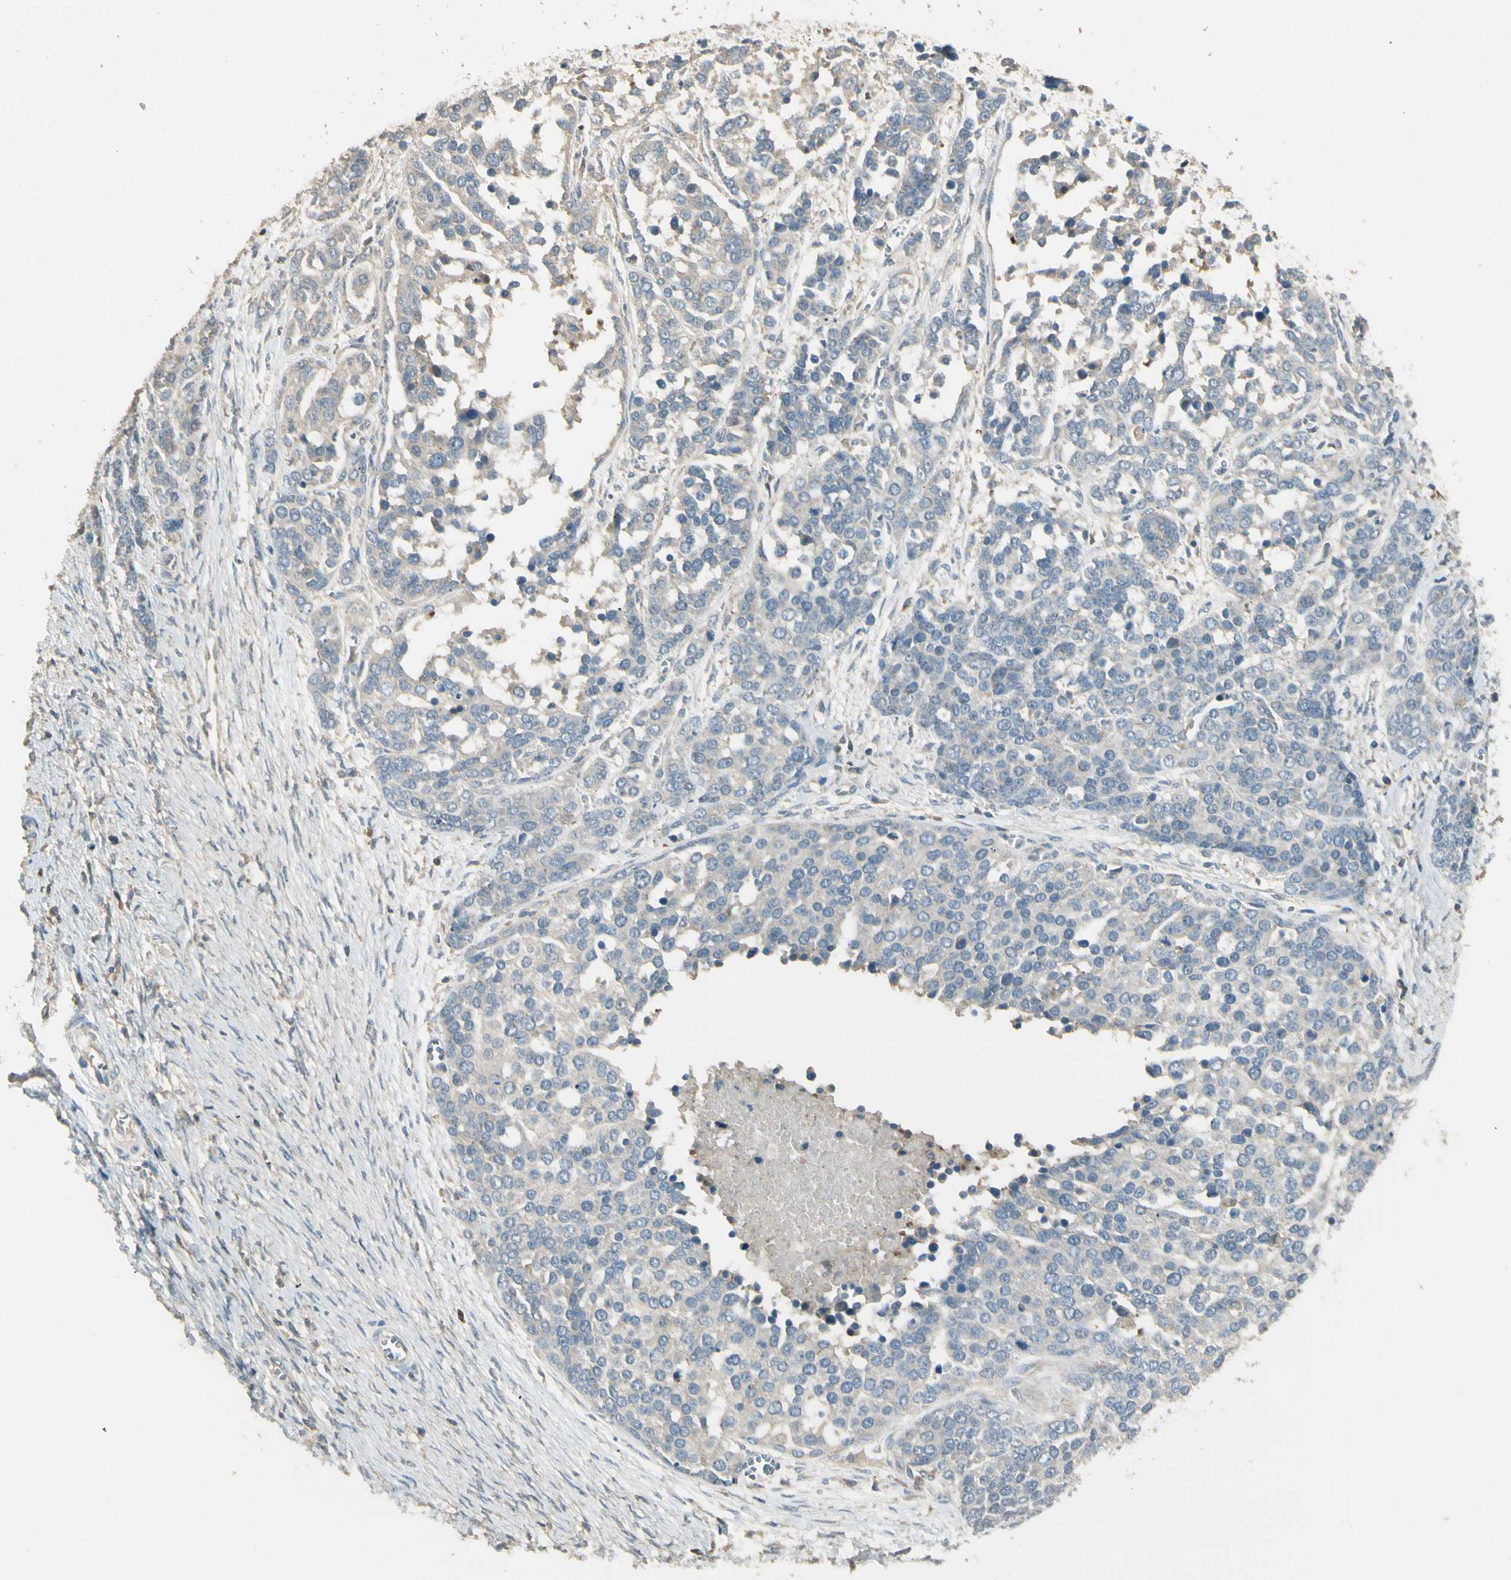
{"staining": {"intensity": "weak", "quantity": "<25%", "location": "cytoplasmic/membranous"}, "tissue": "ovarian cancer", "cell_type": "Tumor cells", "image_type": "cancer", "snomed": [{"axis": "morphology", "description": "Cystadenocarcinoma, serous, NOS"}, {"axis": "topography", "description": "Ovary"}], "caption": "Tumor cells show no significant protein staining in ovarian serous cystadenocarcinoma.", "gene": "PLXNA1", "patient": {"sex": "female", "age": 44}}